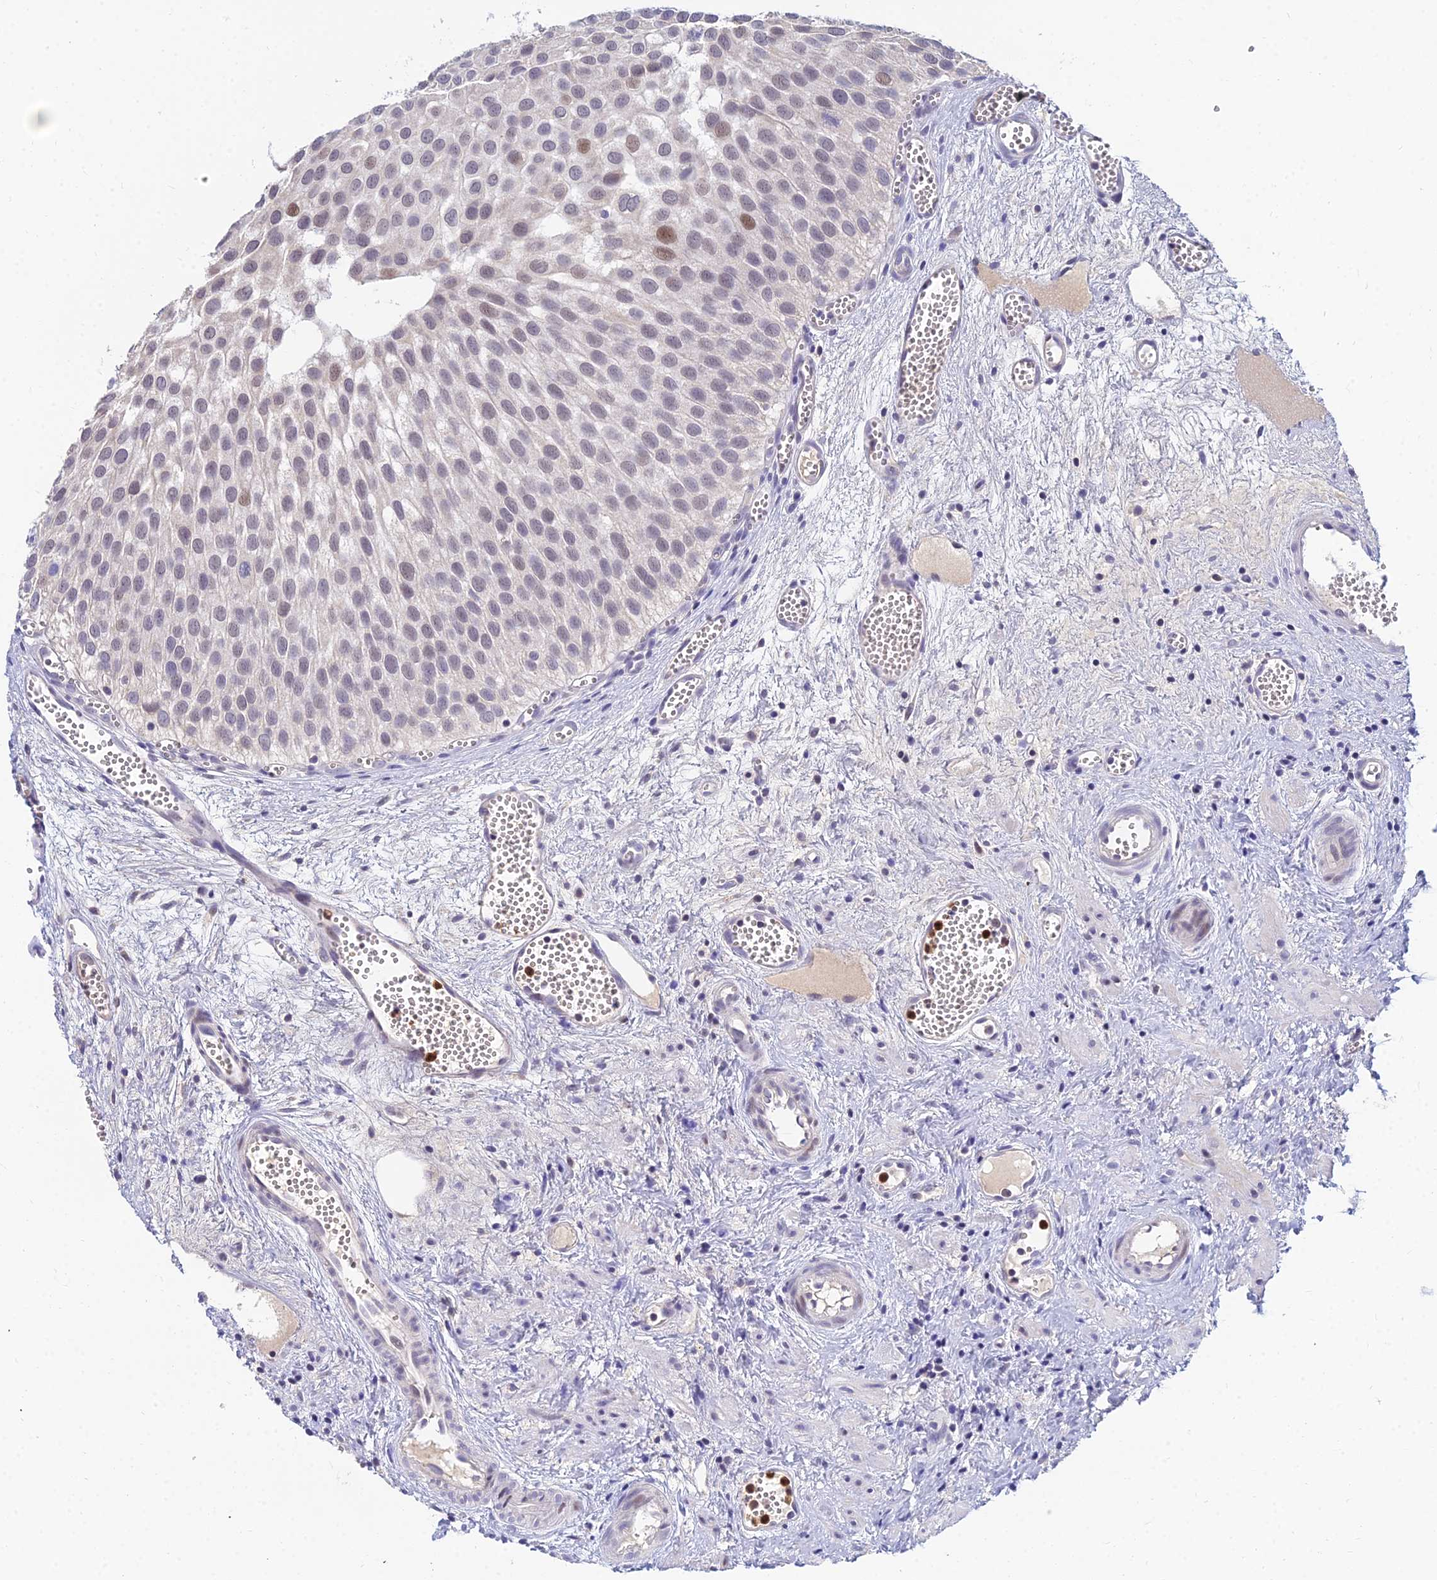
{"staining": {"intensity": "moderate", "quantity": "<25%", "location": "nuclear"}, "tissue": "urothelial cancer", "cell_type": "Tumor cells", "image_type": "cancer", "snomed": [{"axis": "morphology", "description": "Urothelial carcinoma, Low grade"}, {"axis": "topography", "description": "Urinary bladder"}], "caption": "Immunohistochemical staining of human urothelial cancer displays moderate nuclear protein positivity in approximately <25% of tumor cells. (DAB = brown stain, brightfield microscopy at high magnification).", "gene": "GOLGA6D", "patient": {"sex": "male", "age": 88}}